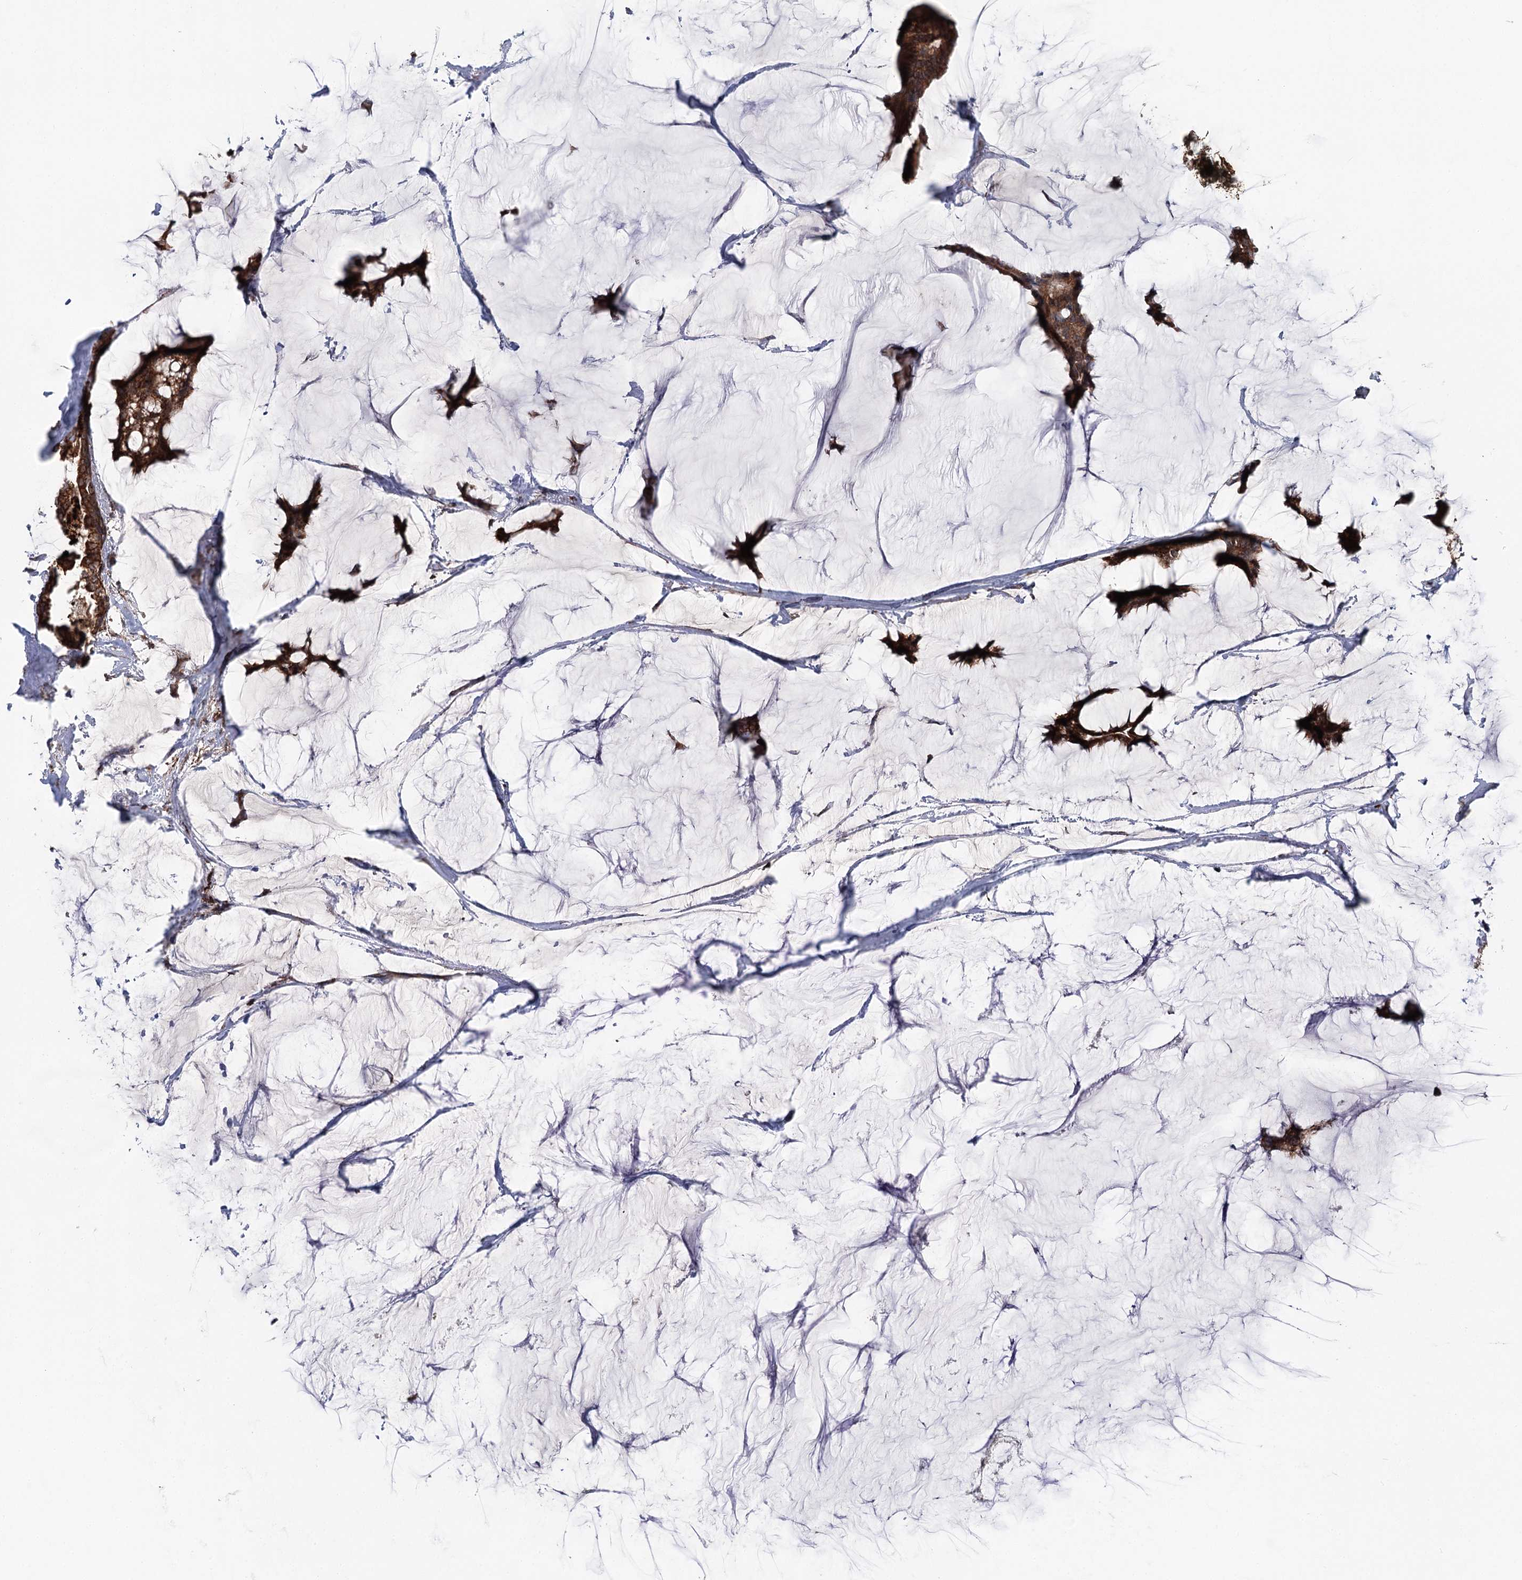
{"staining": {"intensity": "strong", "quantity": ">75%", "location": "cytoplasmic/membranous"}, "tissue": "breast cancer", "cell_type": "Tumor cells", "image_type": "cancer", "snomed": [{"axis": "morphology", "description": "Duct carcinoma"}, {"axis": "topography", "description": "Breast"}], "caption": "An image of breast cancer (invasive ductal carcinoma) stained for a protein exhibits strong cytoplasmic/membranous brown staining in tumor cells. The protein is shown in brown color, while the nuclei are stained blue.", "gene": "FGFR1OP2", "patient": {"sex": "female", "age": 93}}